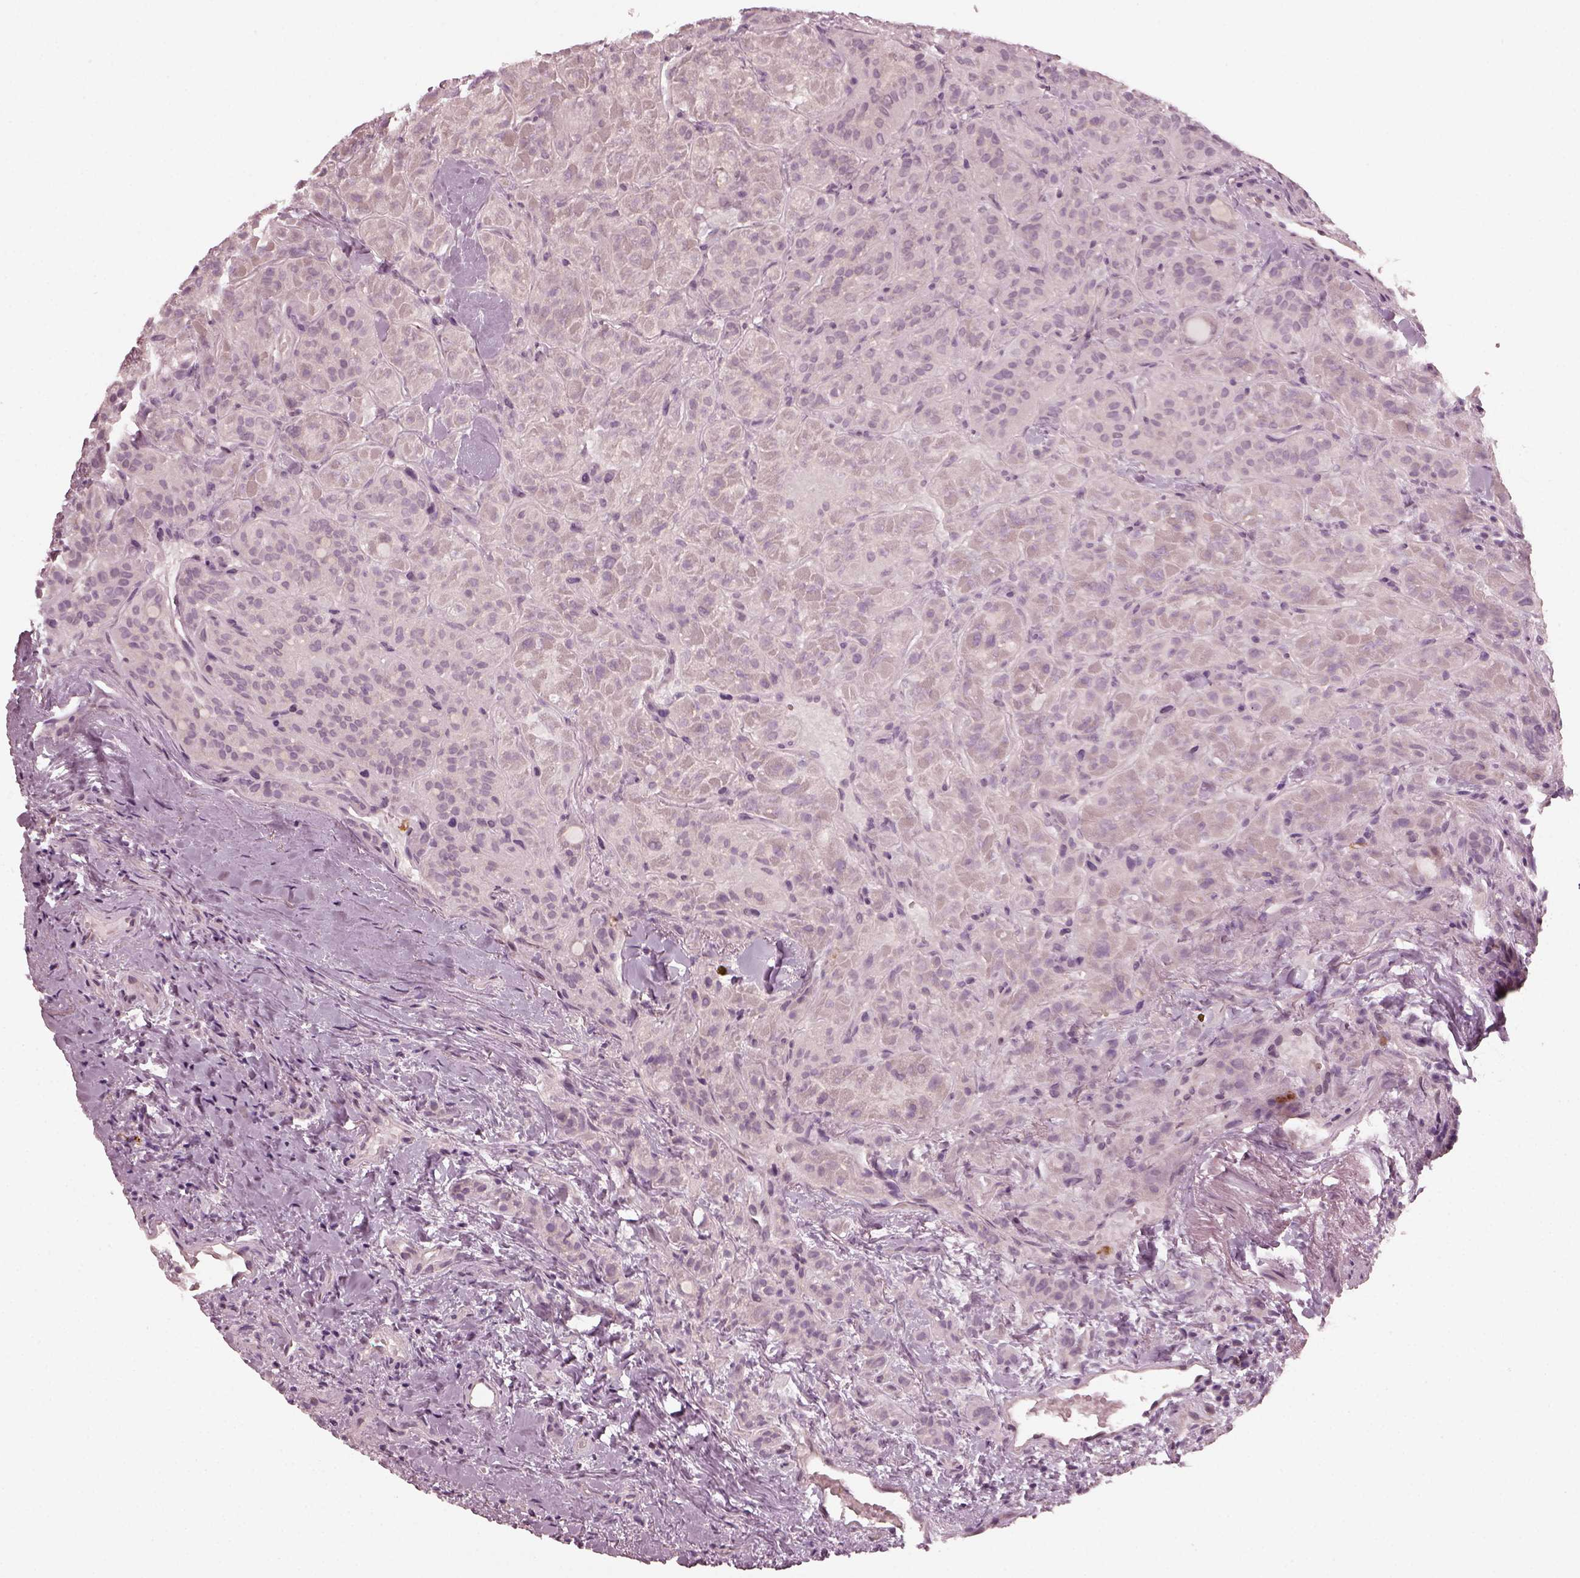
{"staining": {"intensity": "negative", "quantity": "none", "location": "none"}, "tissue": "thyroid cancer", "cell_type": "Tumor cells", "image_type": "cancer", "snomed": [{"axis": "morphology", "description": "Papillary adenocarcinoma, NOS"}, {"axis": "topography", "description": "Thyroid gland"}], "caption": "The micrograph demonstrates no significant positivity in tumor cells of papillary adenocarcinoma (thyroid).", "gene": "CHIT1", "patient": {"sex": "female", "age": 45}}